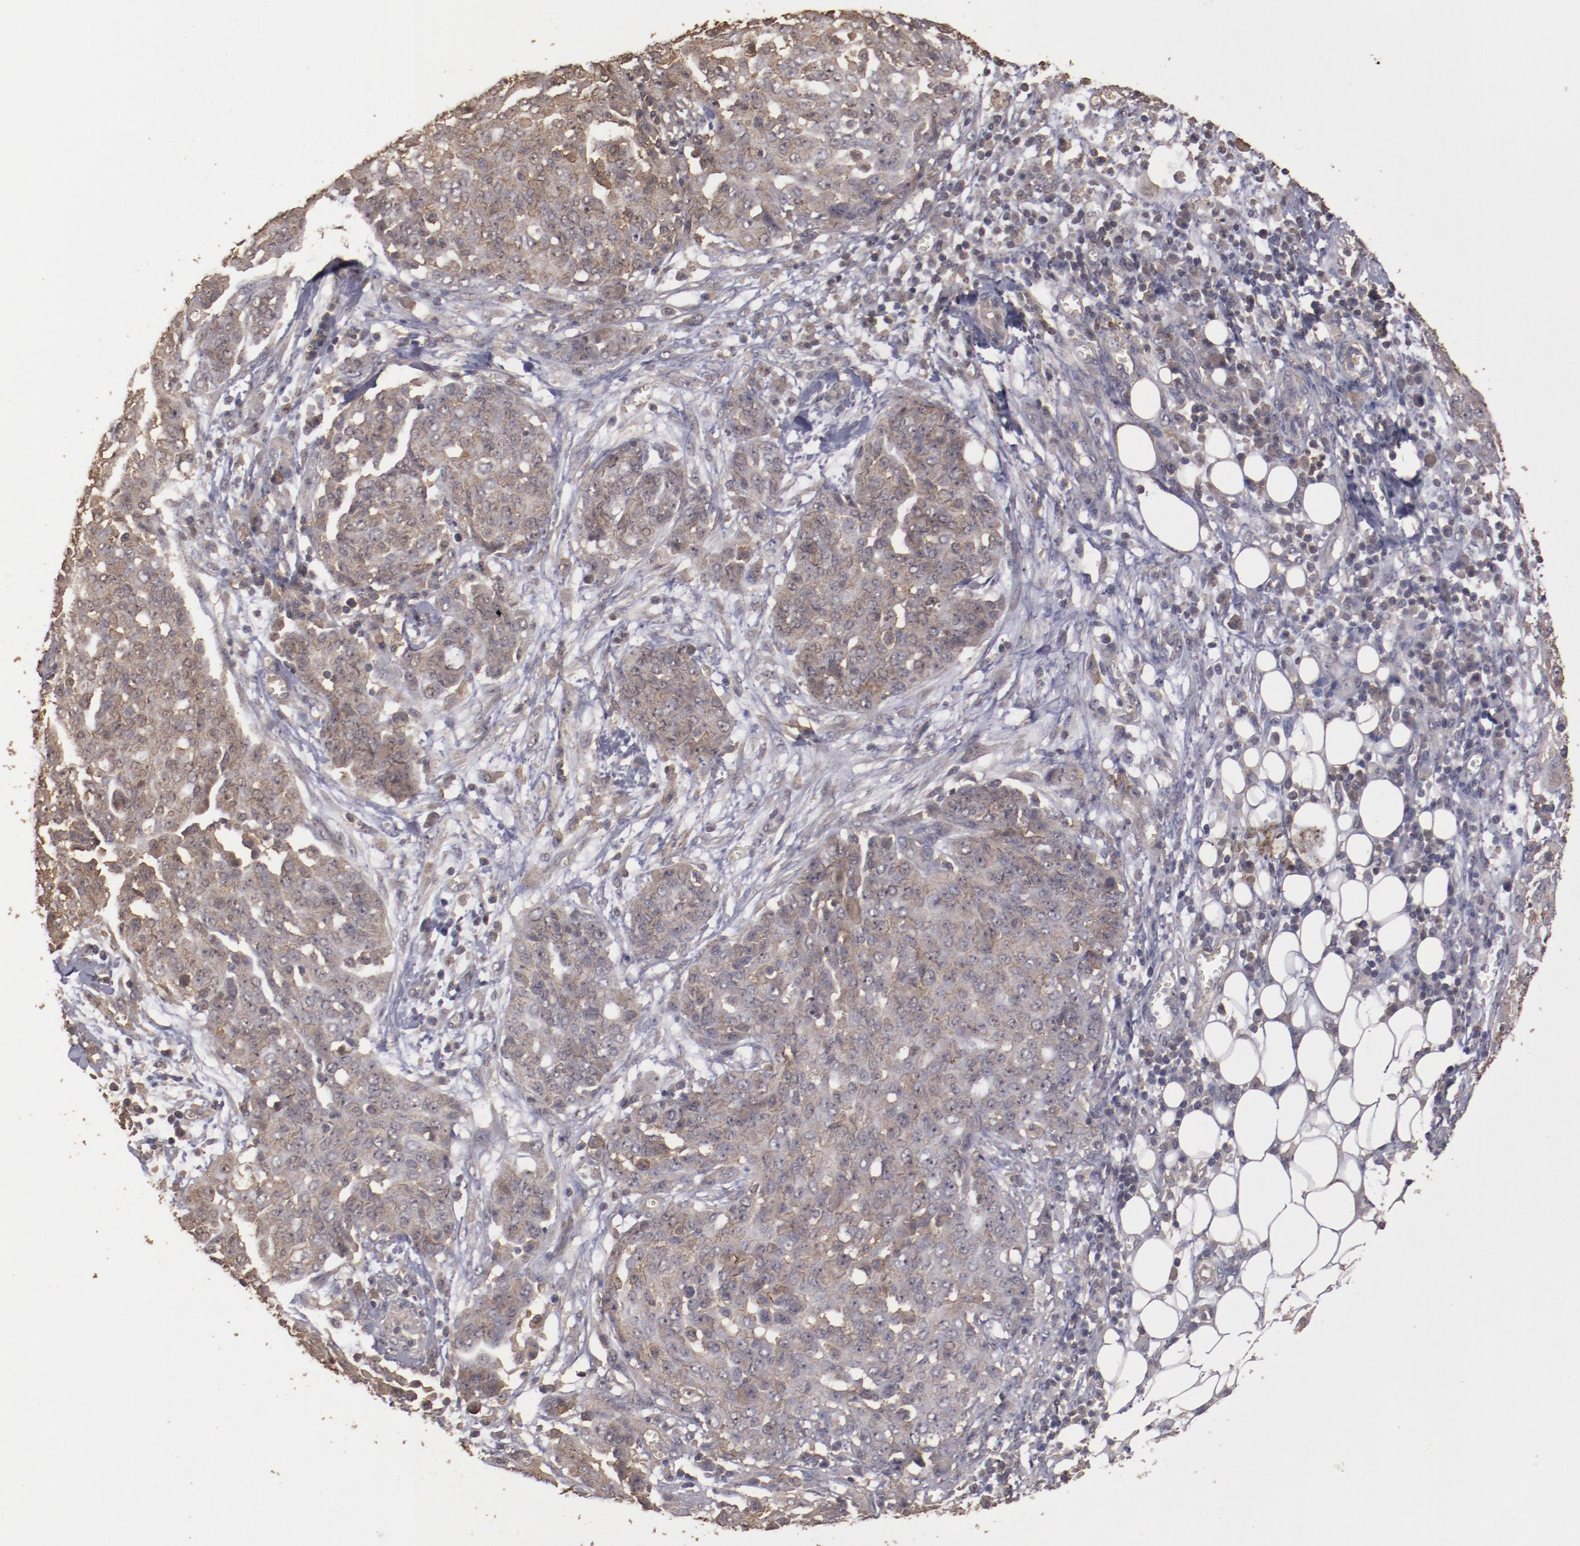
{"staining": {"intensity": "weak", "quantity": "25%-75%", "location": "cytoplasmic/membranous"}, "tissue": "ovarian cancer", "cell_type": "Tumor cells", "image_type": "cancer", "snomed": [{"axis": "morphology", "description": "Cystadenocarcinoma, serous, NOS"}, {"axis": "topography", "description": "Soft tissue"}, {"axis": "topography", "description": "Ovary"}], "caption": "There is low levels of weak cytoplasmic/membranous expression in tumor cells of ovarian cancer, as demonstrated by immunohistochemical staining (brown color).", "gene": "FAT1", "patient": {"sex": "female", "age": 57}}